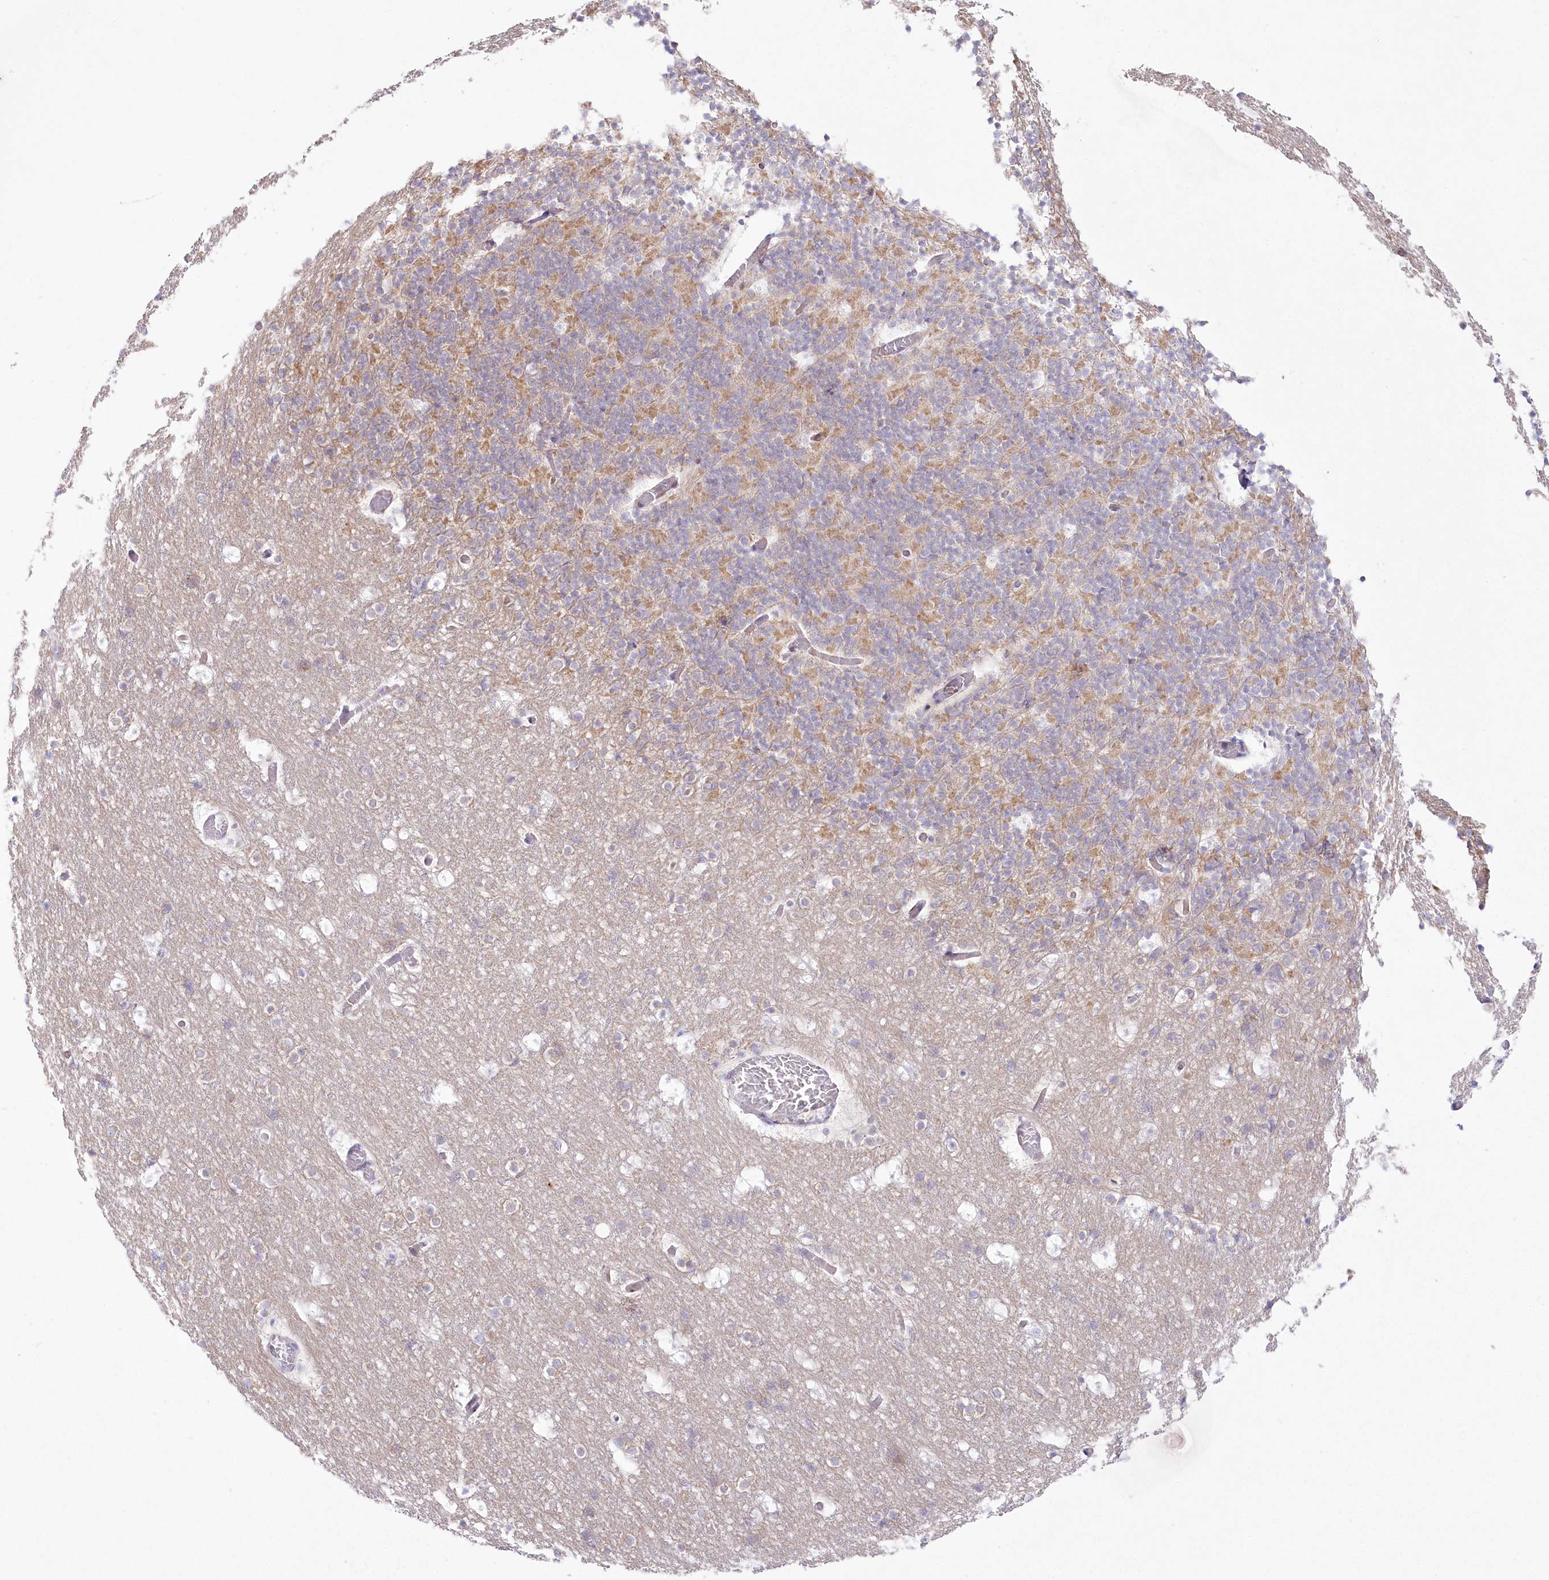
{"staining": {"intensity": "moderate", "quantity": "25%-75%", "location": "cytoplasmic/membranous"}, "tissue": "cerebellum", "cell_type": "Cells in granular layer", "image_type": "normal", "snomed": [{"axis": "morphology", "description": "Normal tissue, NOS"}, {"axis": "topography", "description": "Cerebellum"}], "caption": "Human cerebellum stained with a brown dye exhibits moderate cytoplasmic/membranous positive expression in approximately 25%-75% of cells in granular layer.", "gene": "ZNF843", "patient": {"sex": "male", "age": 57}}